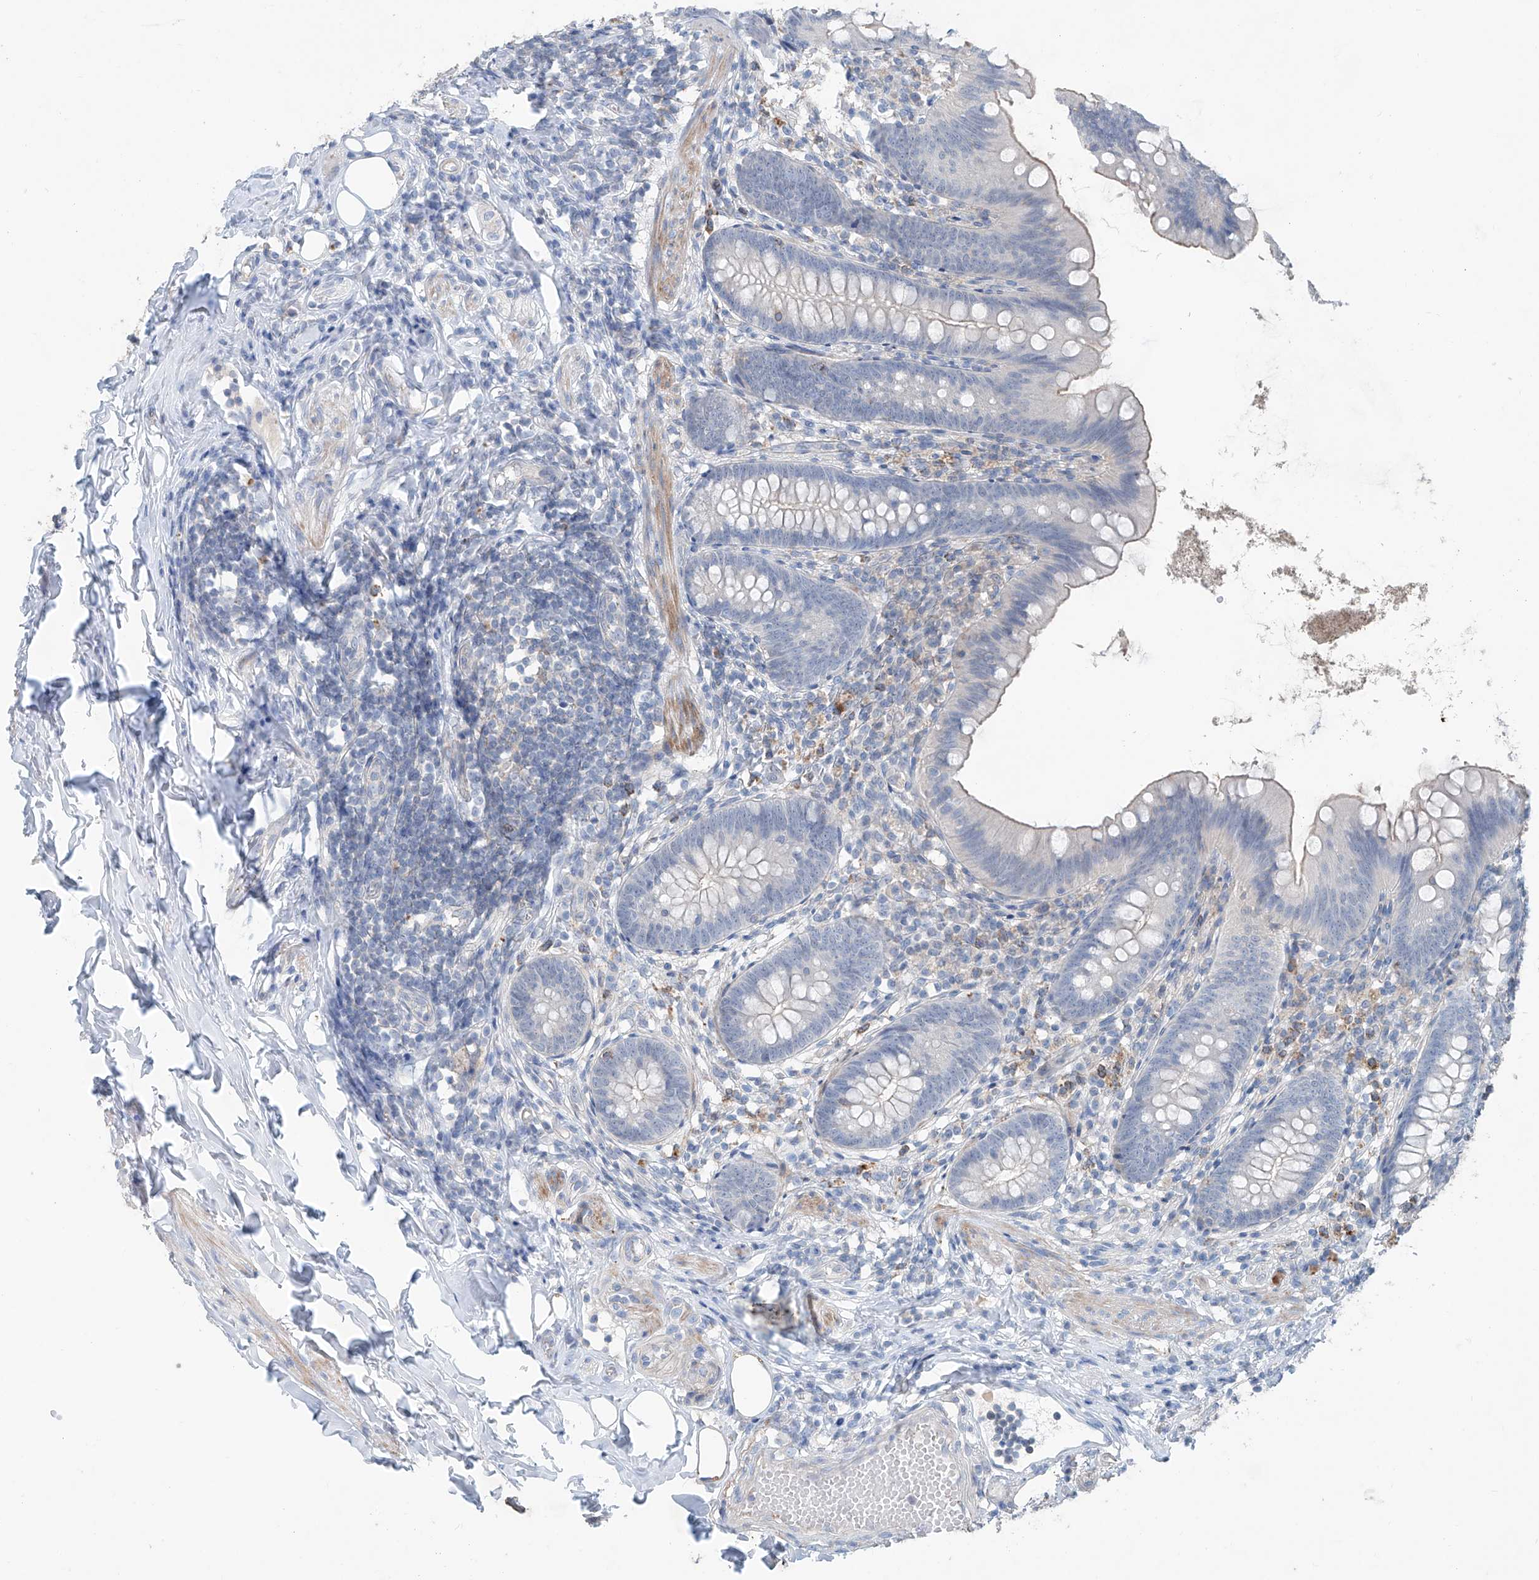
{"staining": {"intensity": "negative", "quantity": "none", "location": "none"}, "tissue": "appendix", "cell_type": "Glandular cells", "image_type": "normal", "snomed": [{"axis": "morphology", "description": "Normal tissue, NOS"}, {"axis": "topography", "description": "Appendix"}], "caption": "This is an immunohistochemistry photomicrograph of benign appendix. There is no positivity in glandular cells.", "gene": "ANKRD34A", "patient": {"sex": "female", "age": 62}}